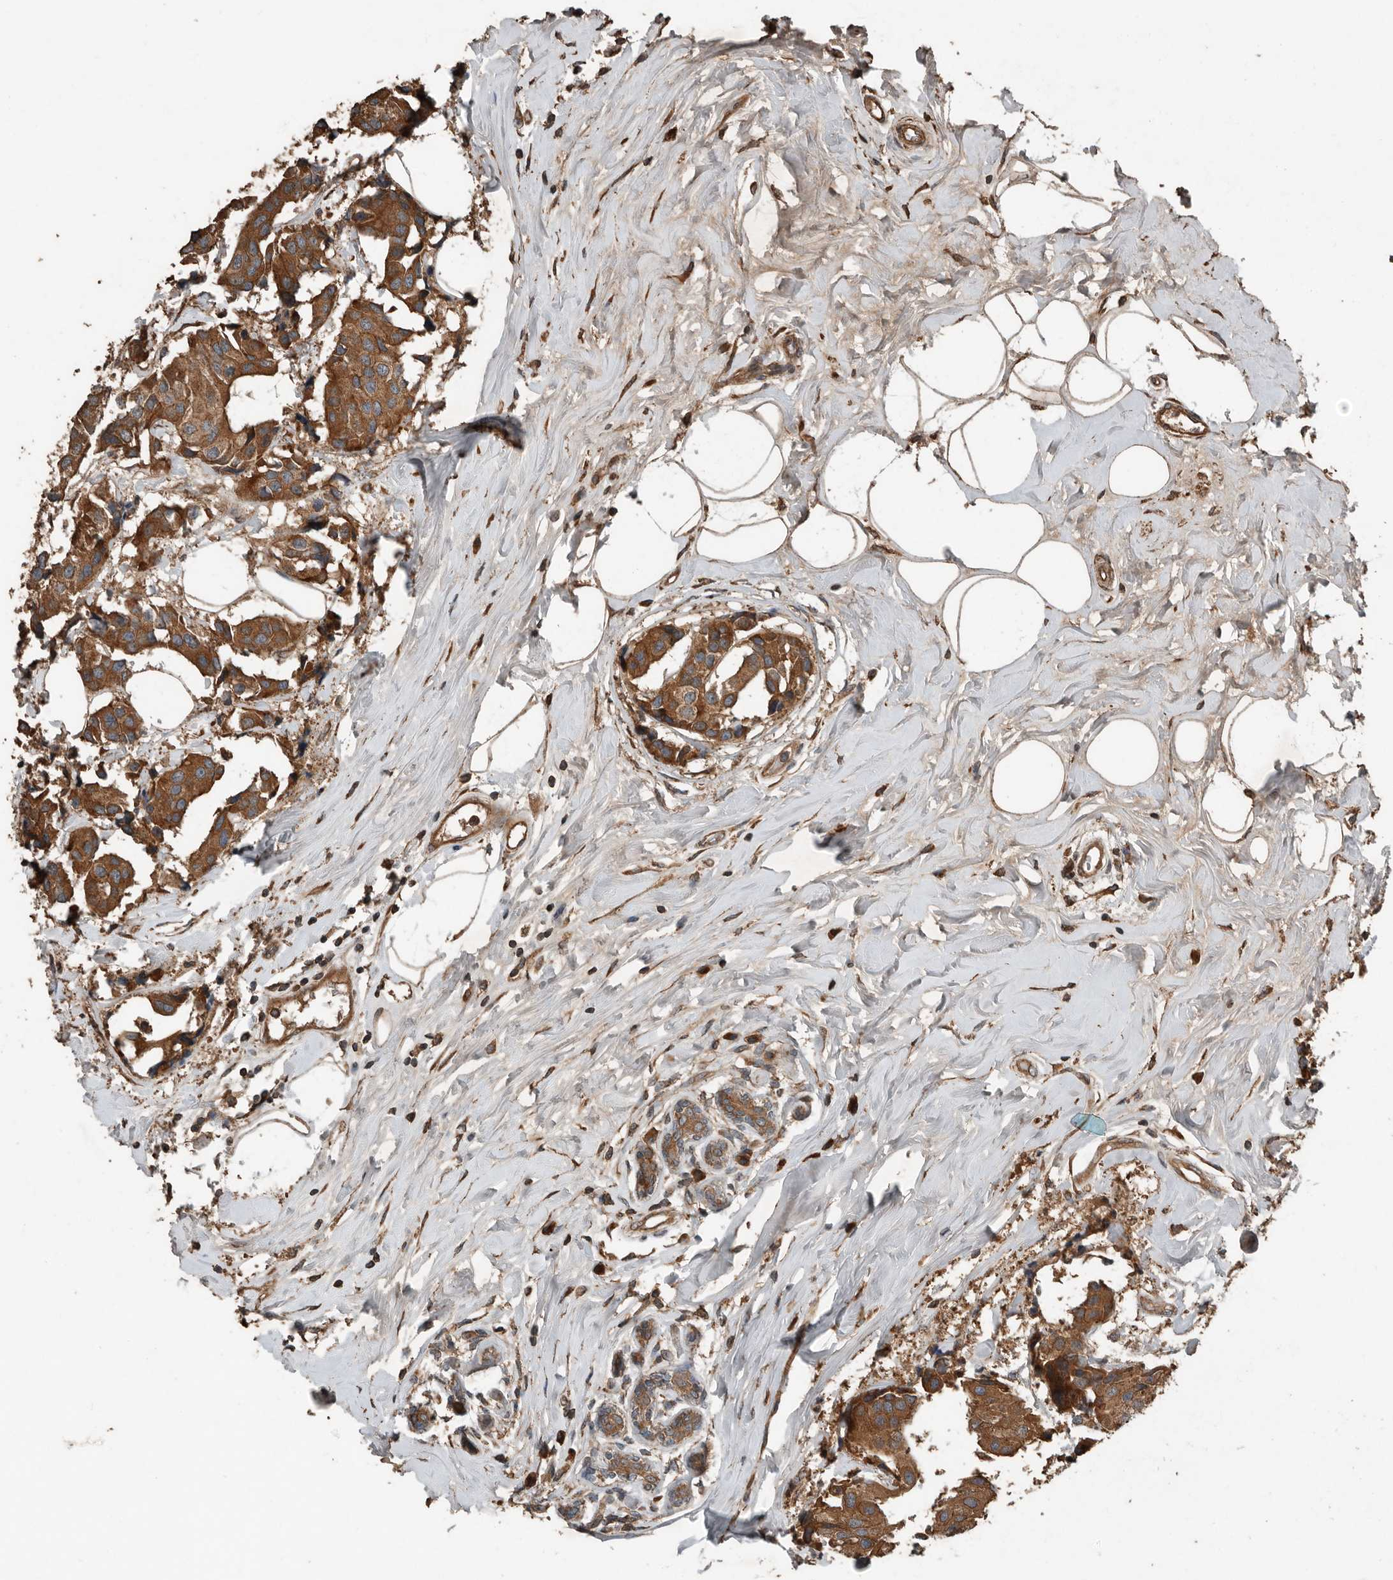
{"staining": {"intensity": "strong", "quantity": ">75%", "location": "cytoplasmic/membranous"}, "tissue": "breast cancer", "cell_type": "Tumor cells", "image_type": "cancer", "snomed": [{"axis": "morphology", "description": "Normal tissue, NOS"}, {"axis": "morphology", "description": "Duct carcinoma"}, {"axis": "topography", "description": "Breast"}], "caption": "About >75% of tumor cells in invasive ductal carcinoma (breast) display strong cytoplasmic/membranous protein positivity as visualized by brown immunohistochemical staining.", "gene": "RNF207", "patient": {"sex": "female", "age": 39}}